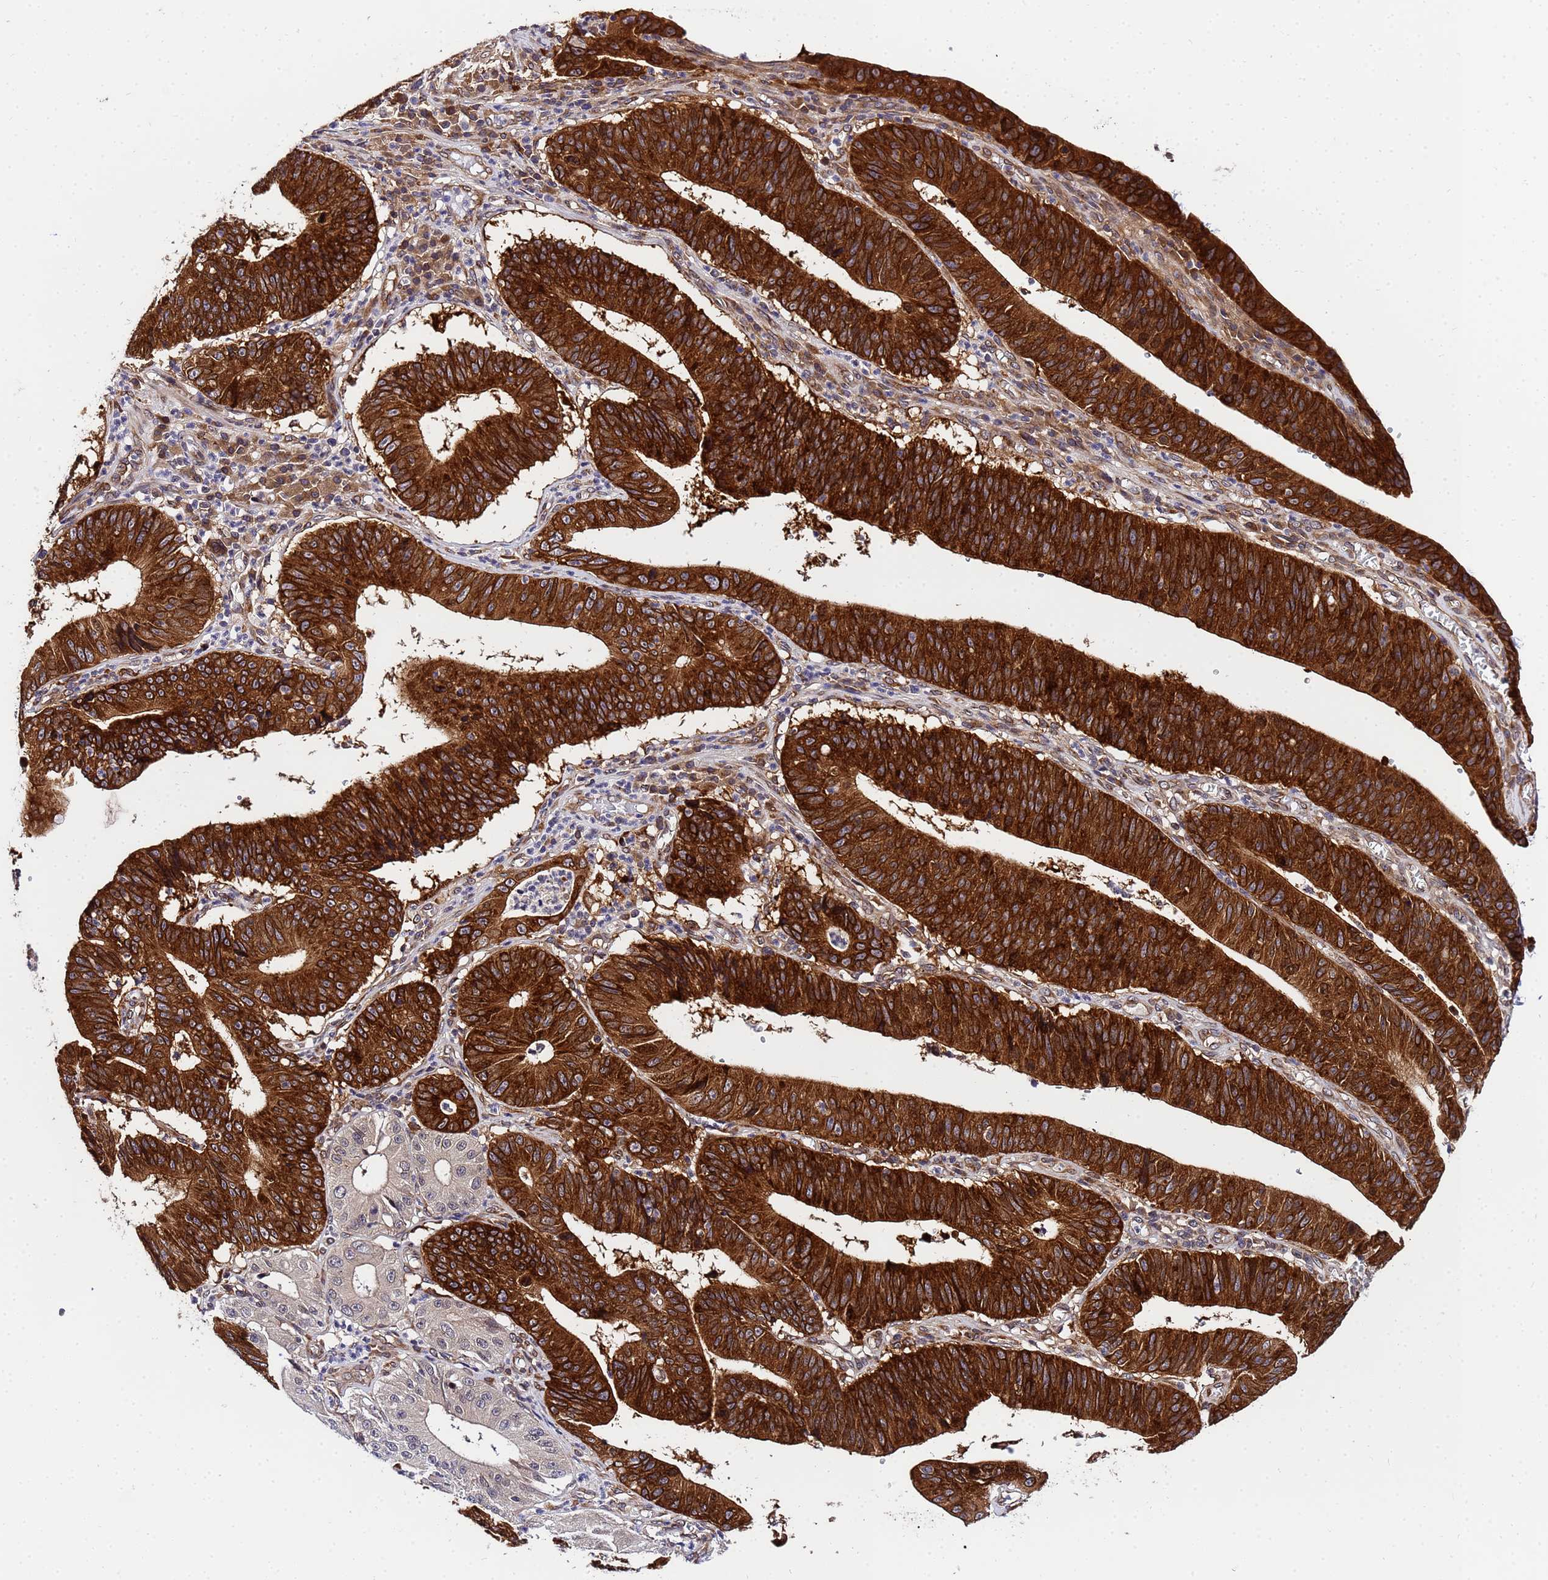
{"staining": {"intensity": "strong", "quantity": ">75%", "location": "cytoplasmic/membranous"}, "tissue": "stomach cancer", "cell_type": "Tumor cells", "image_type": "cancer", "snomed": [{"axis": "morphology", "description": "Adenocarcinoma, NOS"}, {"axis": "topography", "description": "Stomach"}], "caption": "Stomach cancer (adenocarcinoma) stained for a protein reveals strong cytoplasmic/membranous positivity in tumor cells.", "gene": "UNC93B1", "patient": {"sex": "male", "age": 59}}